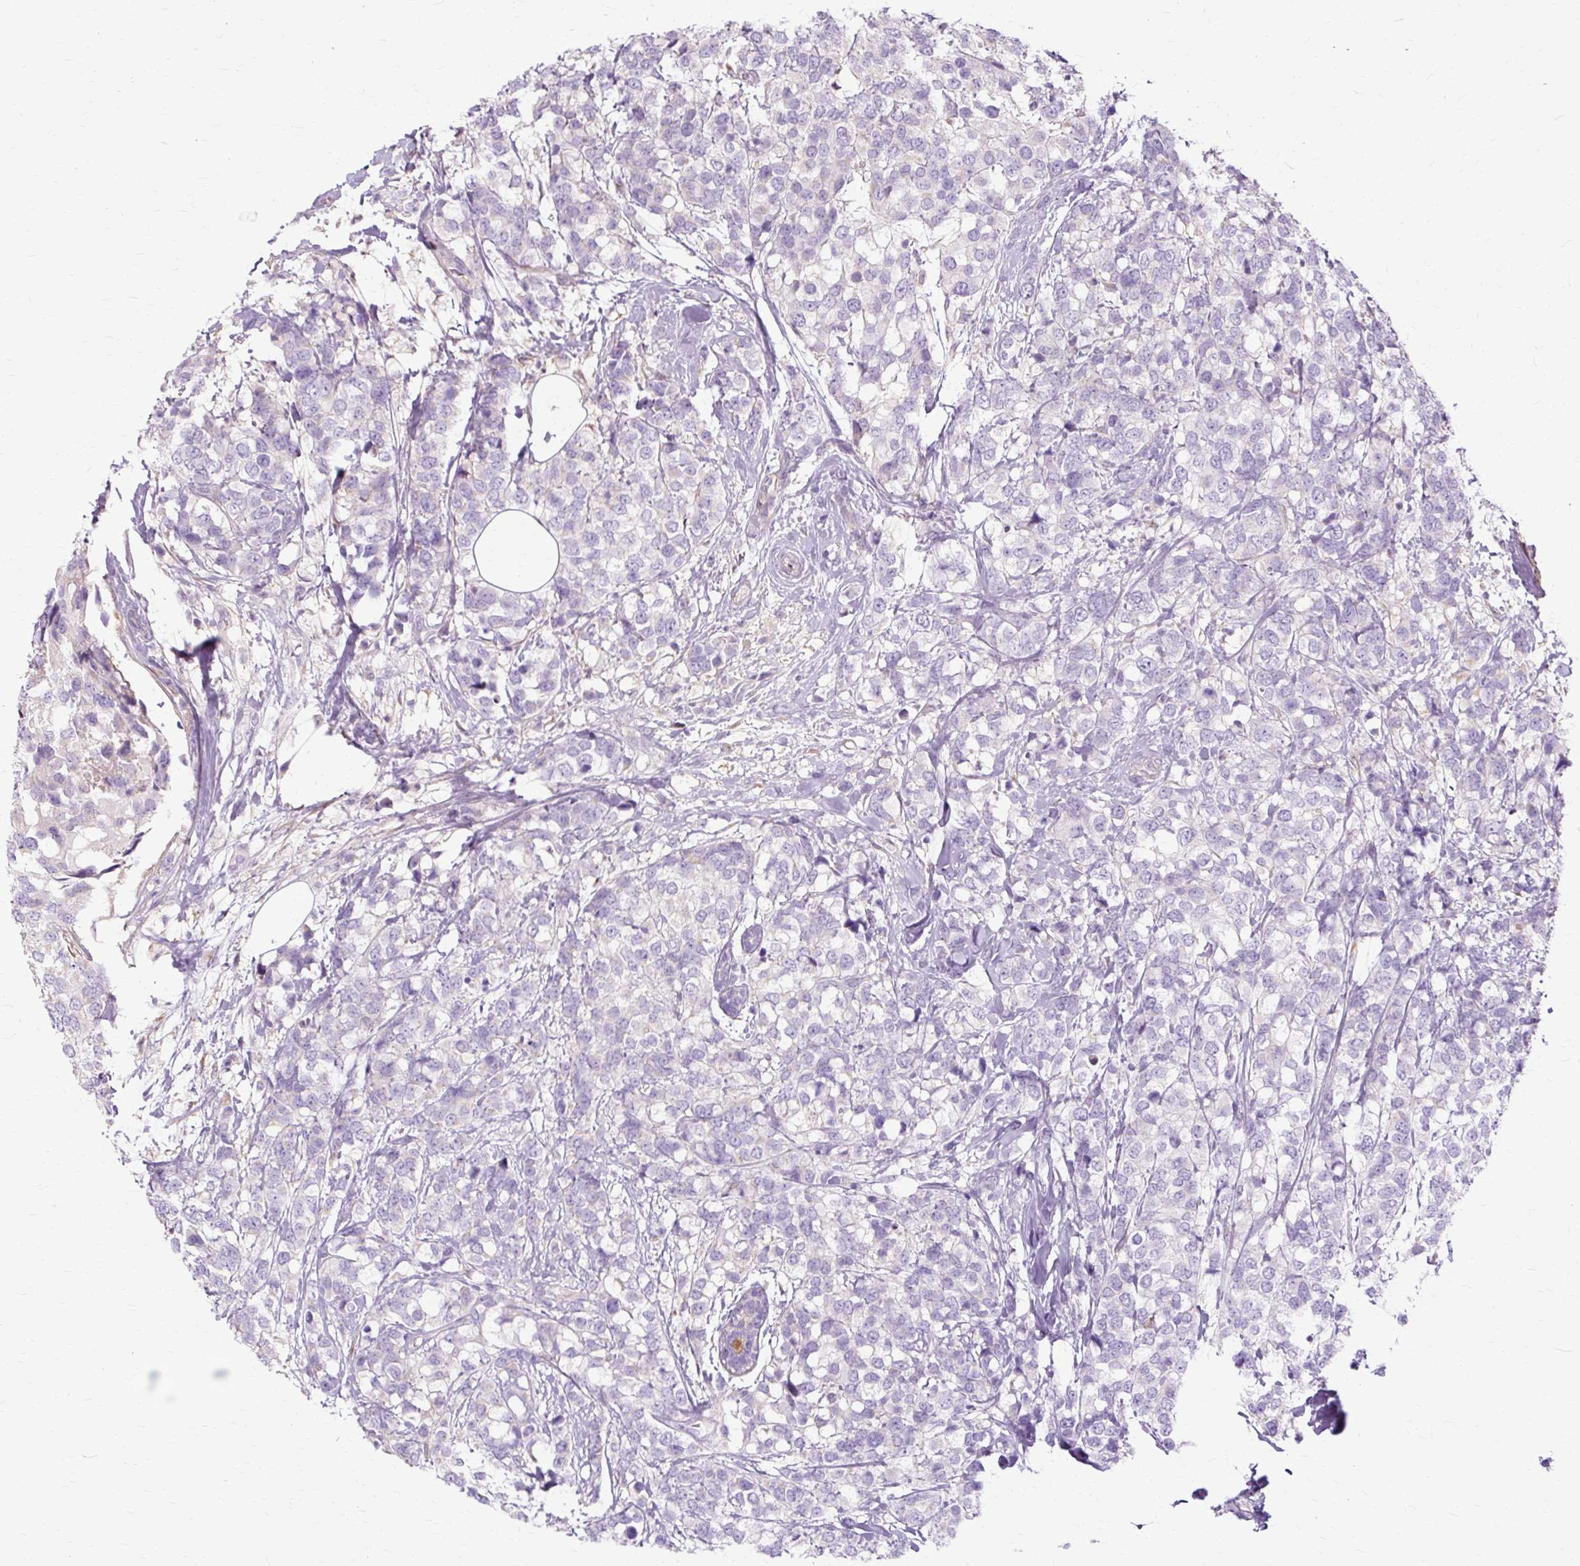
{"staining": {"intensity": "negative", "quantity": "none", "location": "none"}, "tissue": "breast cancer", "cell_type": "Tumor cells", "image_type": "cancer", "snomed": [{"axis": "morphology", "description": "Lobular carcinoma"}, {"axis": "topography", "description": "Breast"}], "caption": "Tumor cells show no significant protein staining in breast lobular carcinoma. The staining was performed using DAB to visualize the protein expression in brown, while the nuclei were stained in blue with hematoxylin (Magnification: 20x).", "gene": "TSPAN8", "patient": {"sex": "female", "age": 59}}